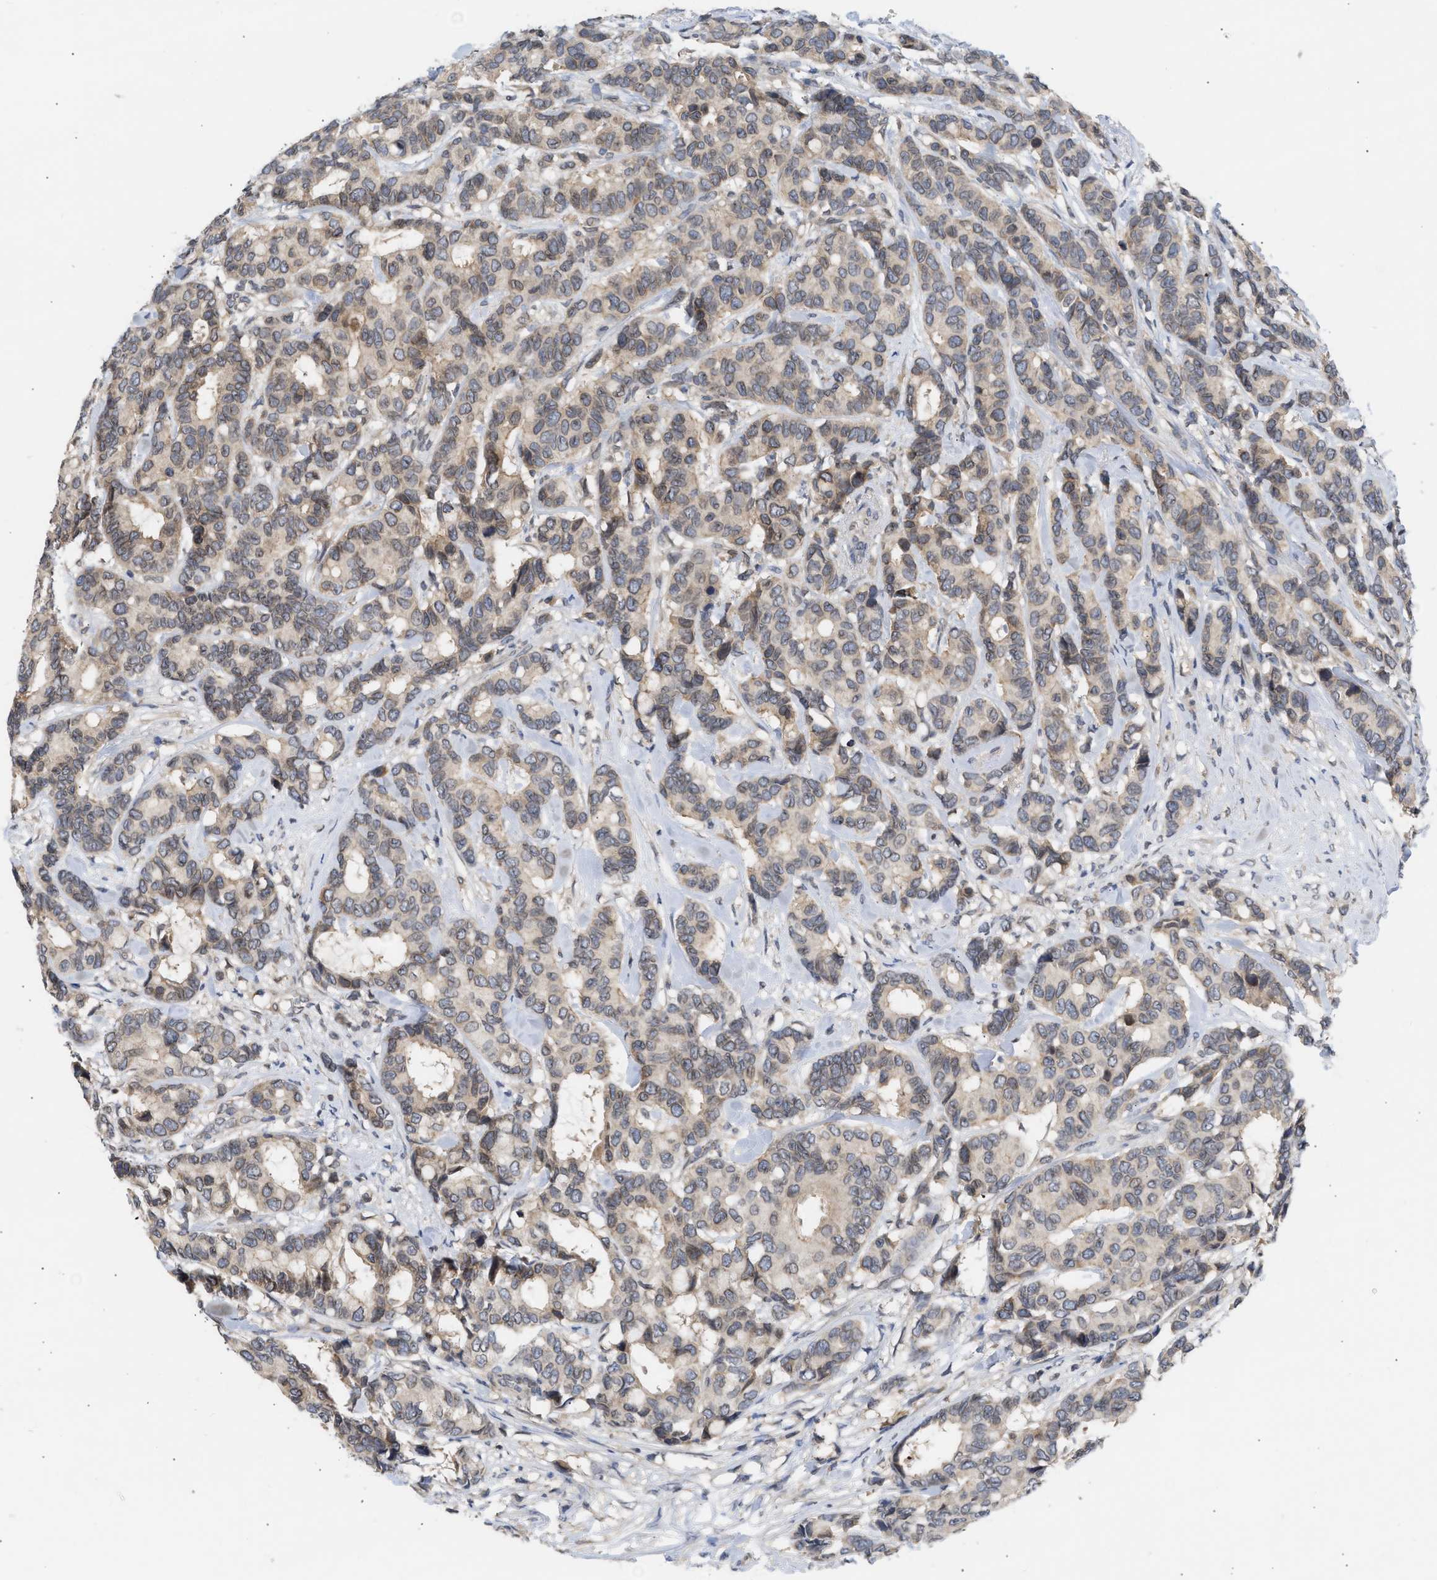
{"staining": {"intensity": "weak", "quantity": "25%-75%", "location": "cytoplasmic/membranous"}, "tissue": "breast cancer", "cell_type": "Tumor cells", "image_type": "cancer", "snomed": [{"axis": "morphology", "description": "Duct carcinoma"}, {"axis": "topography", "description": "Breast"}], "caption": "Immunohistochemical staining of human breast cancer shows low levels of weak cytoplasmic/membranous expression in about 25%-75% of tumor cells. The staining was performed using DAB to visualize the protein expression in brown, while the nuclei were stained in blue with hematoxylin (Magnification: 20x).", "gene": "NUP62", "patient": {"sex": "female", "age": 87}}